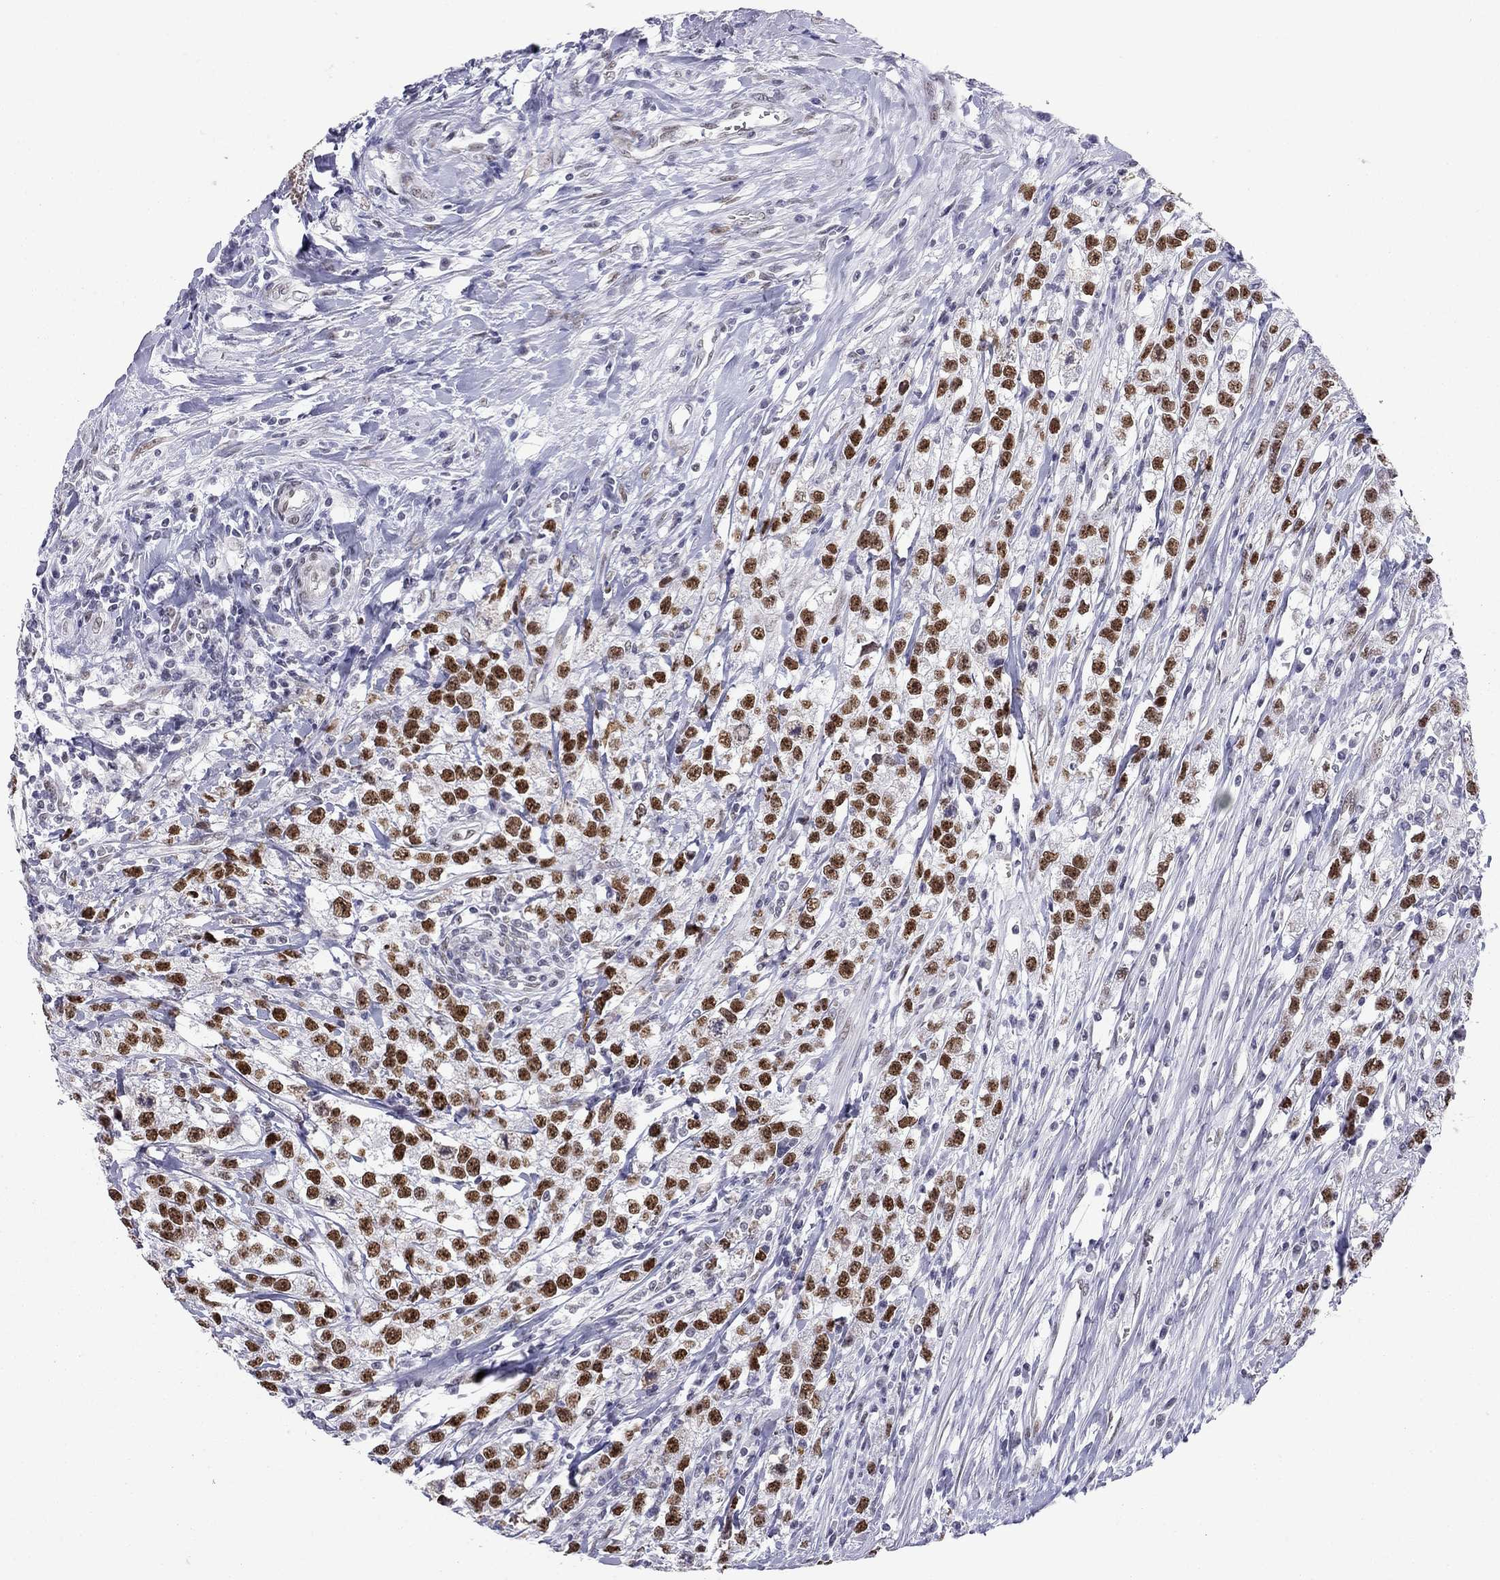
{"staining": {"intensity": "strong", "quantity": ">75%", "location": "nuclear"}, "tissue": "testis cancer", "cell_type": "Tumor cells", "image_type": "cancer", "snomed": [{"axis": "morphology", "description": "Seminoma, NOS"}, {"axis": "topography", "description": "Testis"}], "caption": "Protein staining exhibits strong nuclear staining in approximately >75% of tumor cells in testis seminoma.", "gene": "DOT1L", "patient": {"sex": "male", "age": 59}}